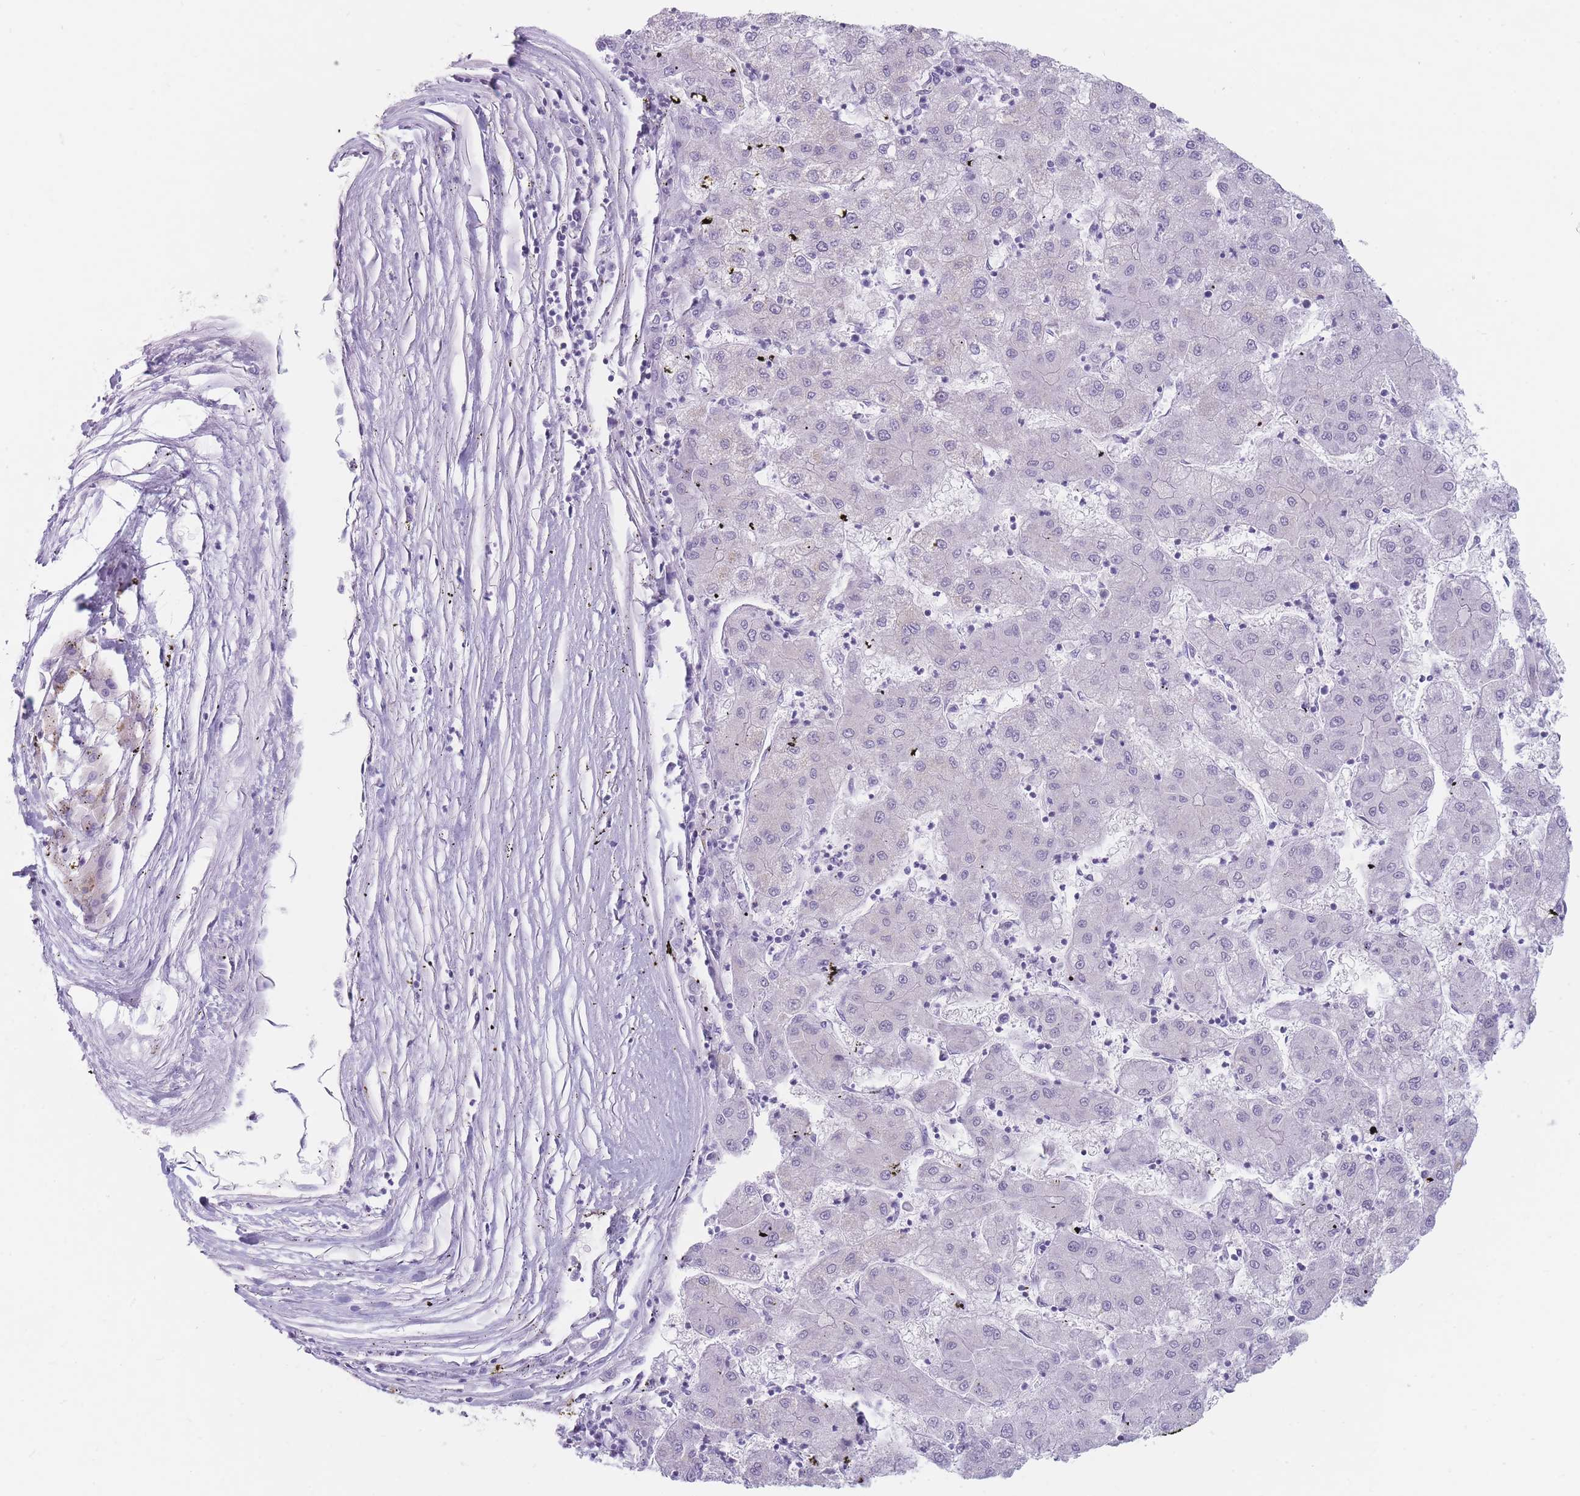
{"staining": {"intensity": "negative", "quantity": "none", "location": "none"}, "tissue": "liver cancer", "cell_type": "Tumor cells", "image_type": "cancer", "snomed": [{"axis": "morphology", "description": "Carcinoma, Hepatocellular, NOS"}, {"axis": "topography", "description": "Liver"}], "caption": "This is an IHC histopathology image of liver hepatocellular carcinoma. There is no staining in tumor cells.", "gene": "GPR12", "patient": {"sex": "male", "age": 72}}